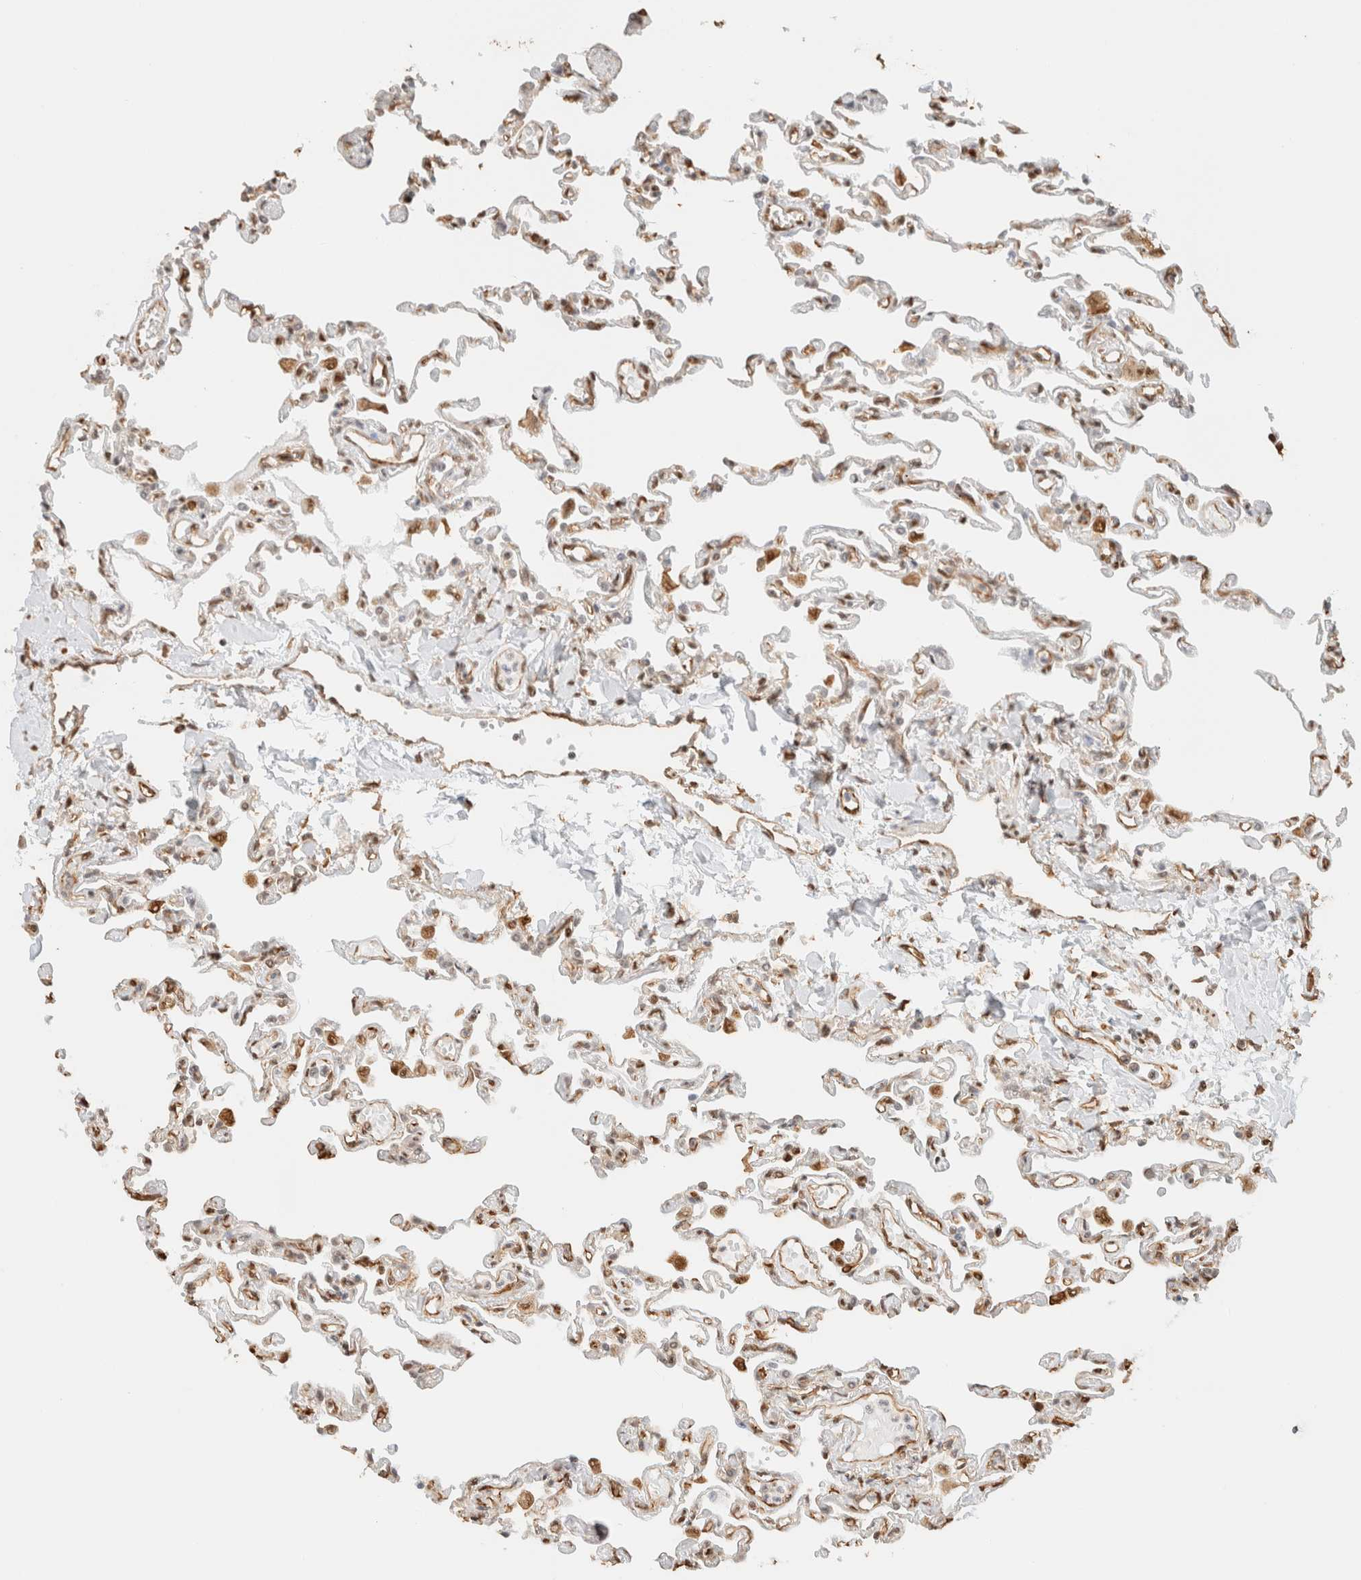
{"staining": {"intensity": "moderate", "quantity": "25%-75%", "location": "cytoplasmic/membranous,nuclear"}, "tissue": "lung", "cell_type": "Alveolar cells", "image_type": "normal", "snomed": [{"axis": "morphology", "description": "Normal tissue, NOS"}, {"axis": "topography", "description": "Lung"}], "caption": "Lung stained with a protein marker displays moderate staining in alveolar cells.", "gene": "ARID5A", "patient": {"sex": "male", "age": 21}}